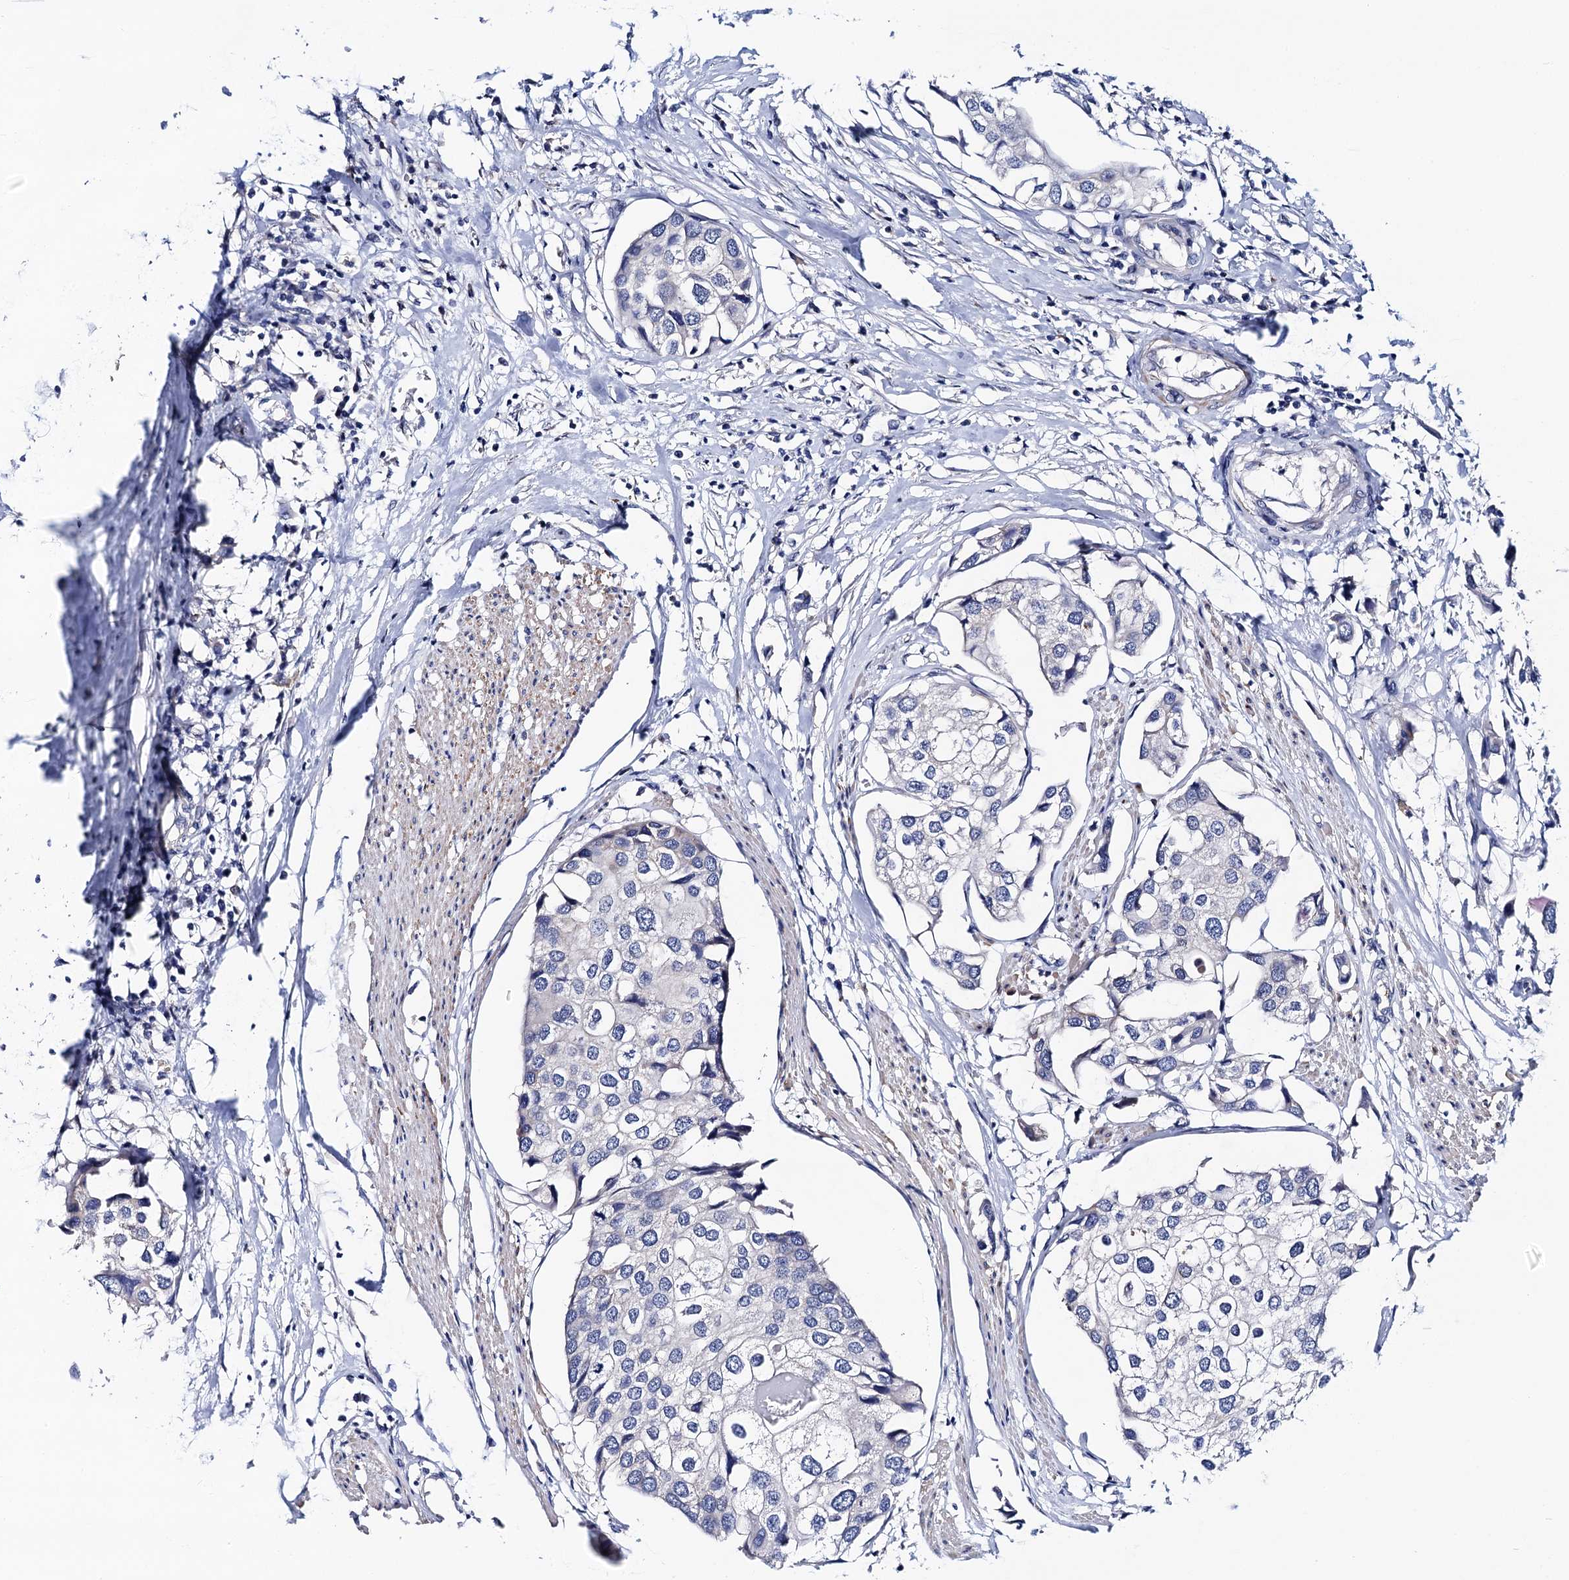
{"staining": {"intensity": "negative", "quantity": "none", "location": "none"}, "tissue": "urothelial cancer", "cell_type": "Tumor cells", "image_type": "cancer", "snomed": [{"axis": "morphology", "description": "Urothelial carcinoma, High grade"}, {"axis": "topography", "description": "Urinary bladder"}], "caption": "Immunohistochemical staining of human high-grade urothelial carcinoma exhibits no significant staining in tumor cells. The staining is performed using DAB brown chromogen with nuclei counter-stained in using hematoxylin.", "gene": "ZDHHC18", "patient": {"sex": "male", "age": 64}}